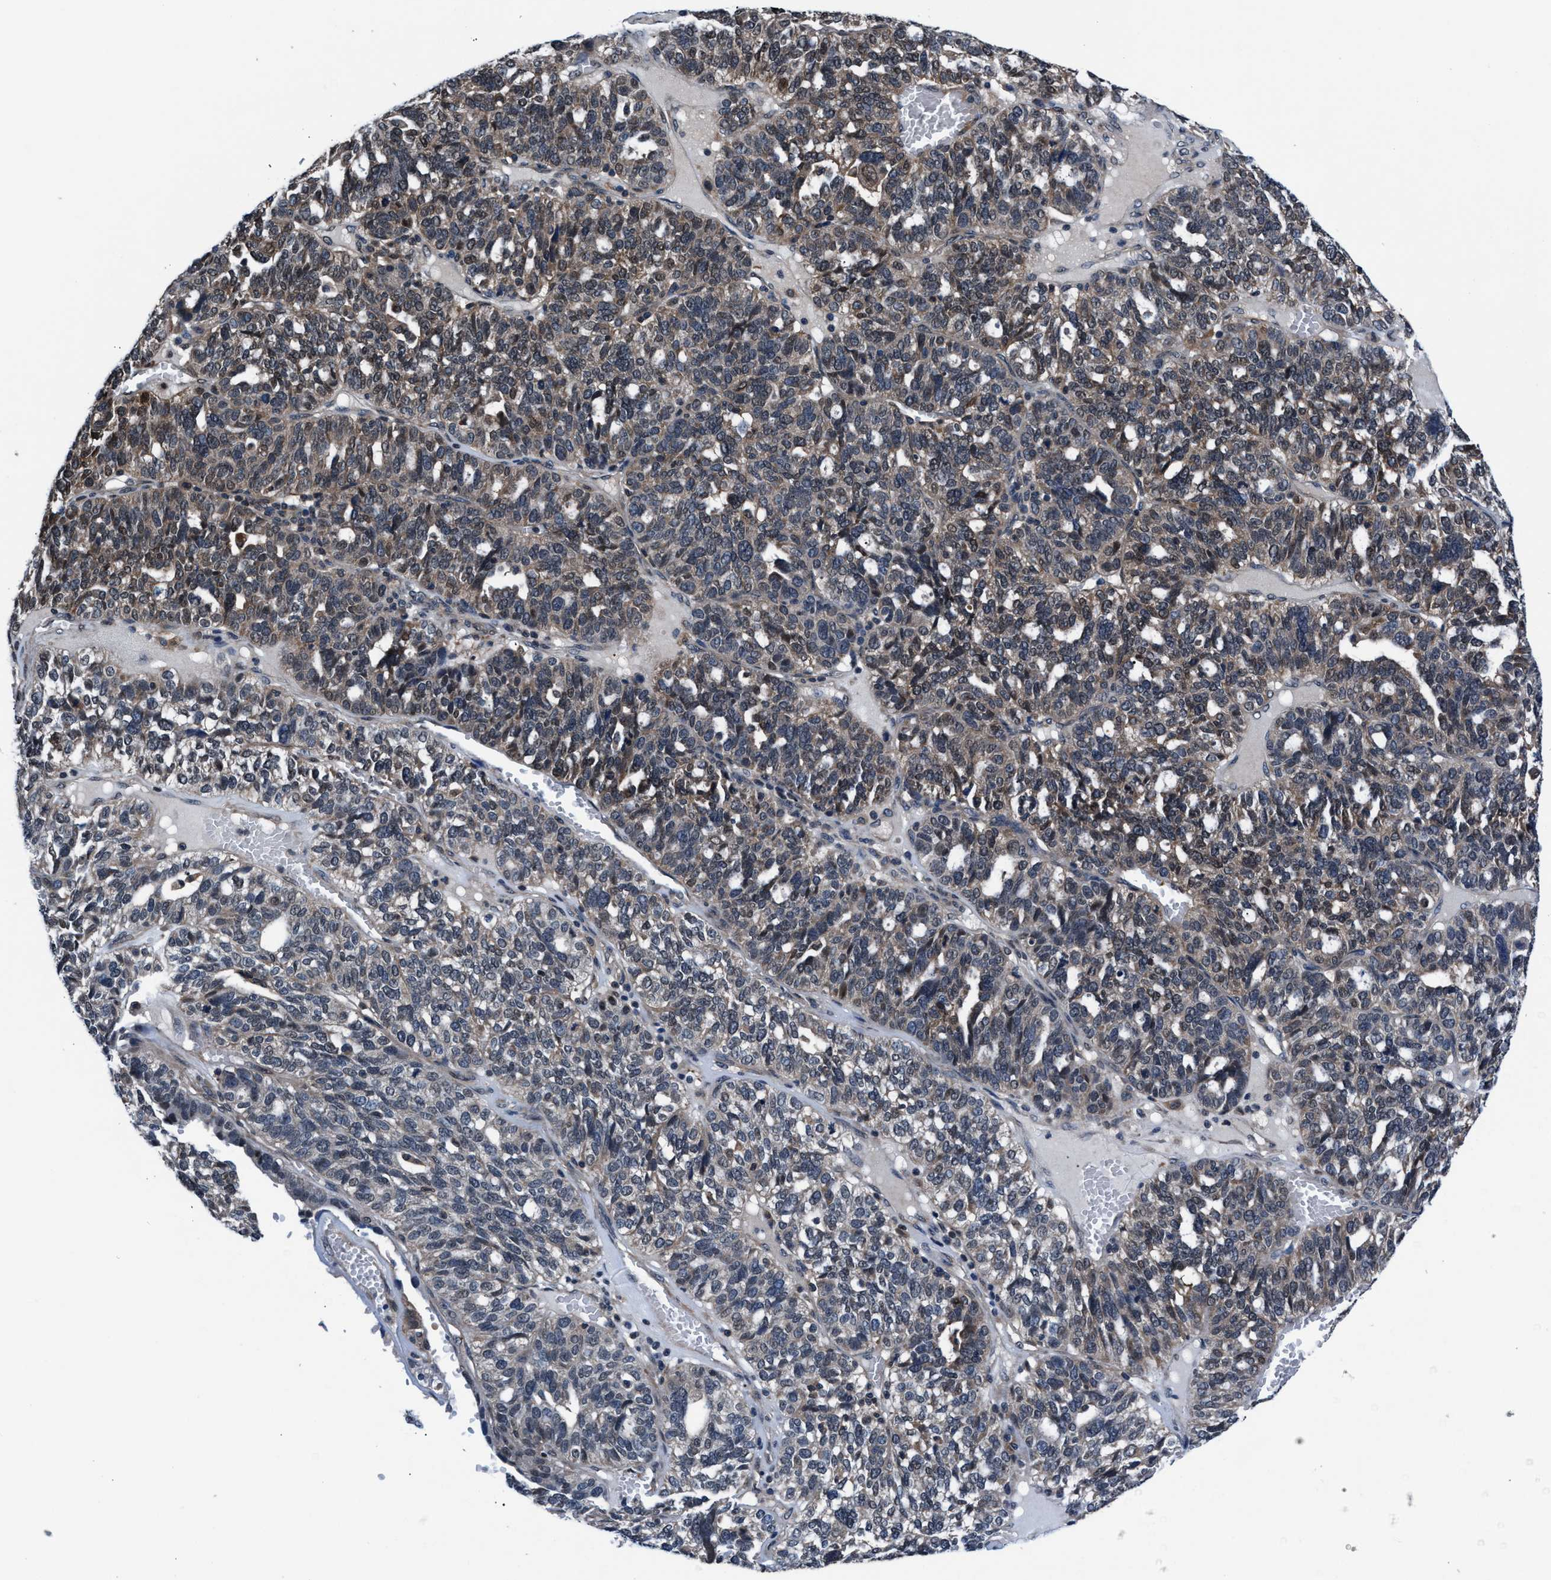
{"staining": {"intensity": "weak", "quantity": "25%-75%", "location": "cytoplasmic/membranous"}, "tissue": "ovarian cancer", "cell_type": "Tumor cells", "image_type": "cancer", "snomed": [{"axis": "morphology", "description": "Cystadenocarcinoma, serous, NOS"}, {"axis": "topography", "description": "Ovary"}], "caption": "Immunohistochemistry micrograph of neoplastic tissue: human ovarian cancer (serous cystadenocarcinoma) stained using IHC reveals low levels of weak protein expression localized specifically in the cytoplasmic/membranous of tumor cells, appearing as a cytoplasmic/membranous brown color.", "gene": "PRPSAP2", "patient": {"sex": "female", "age": 59}}